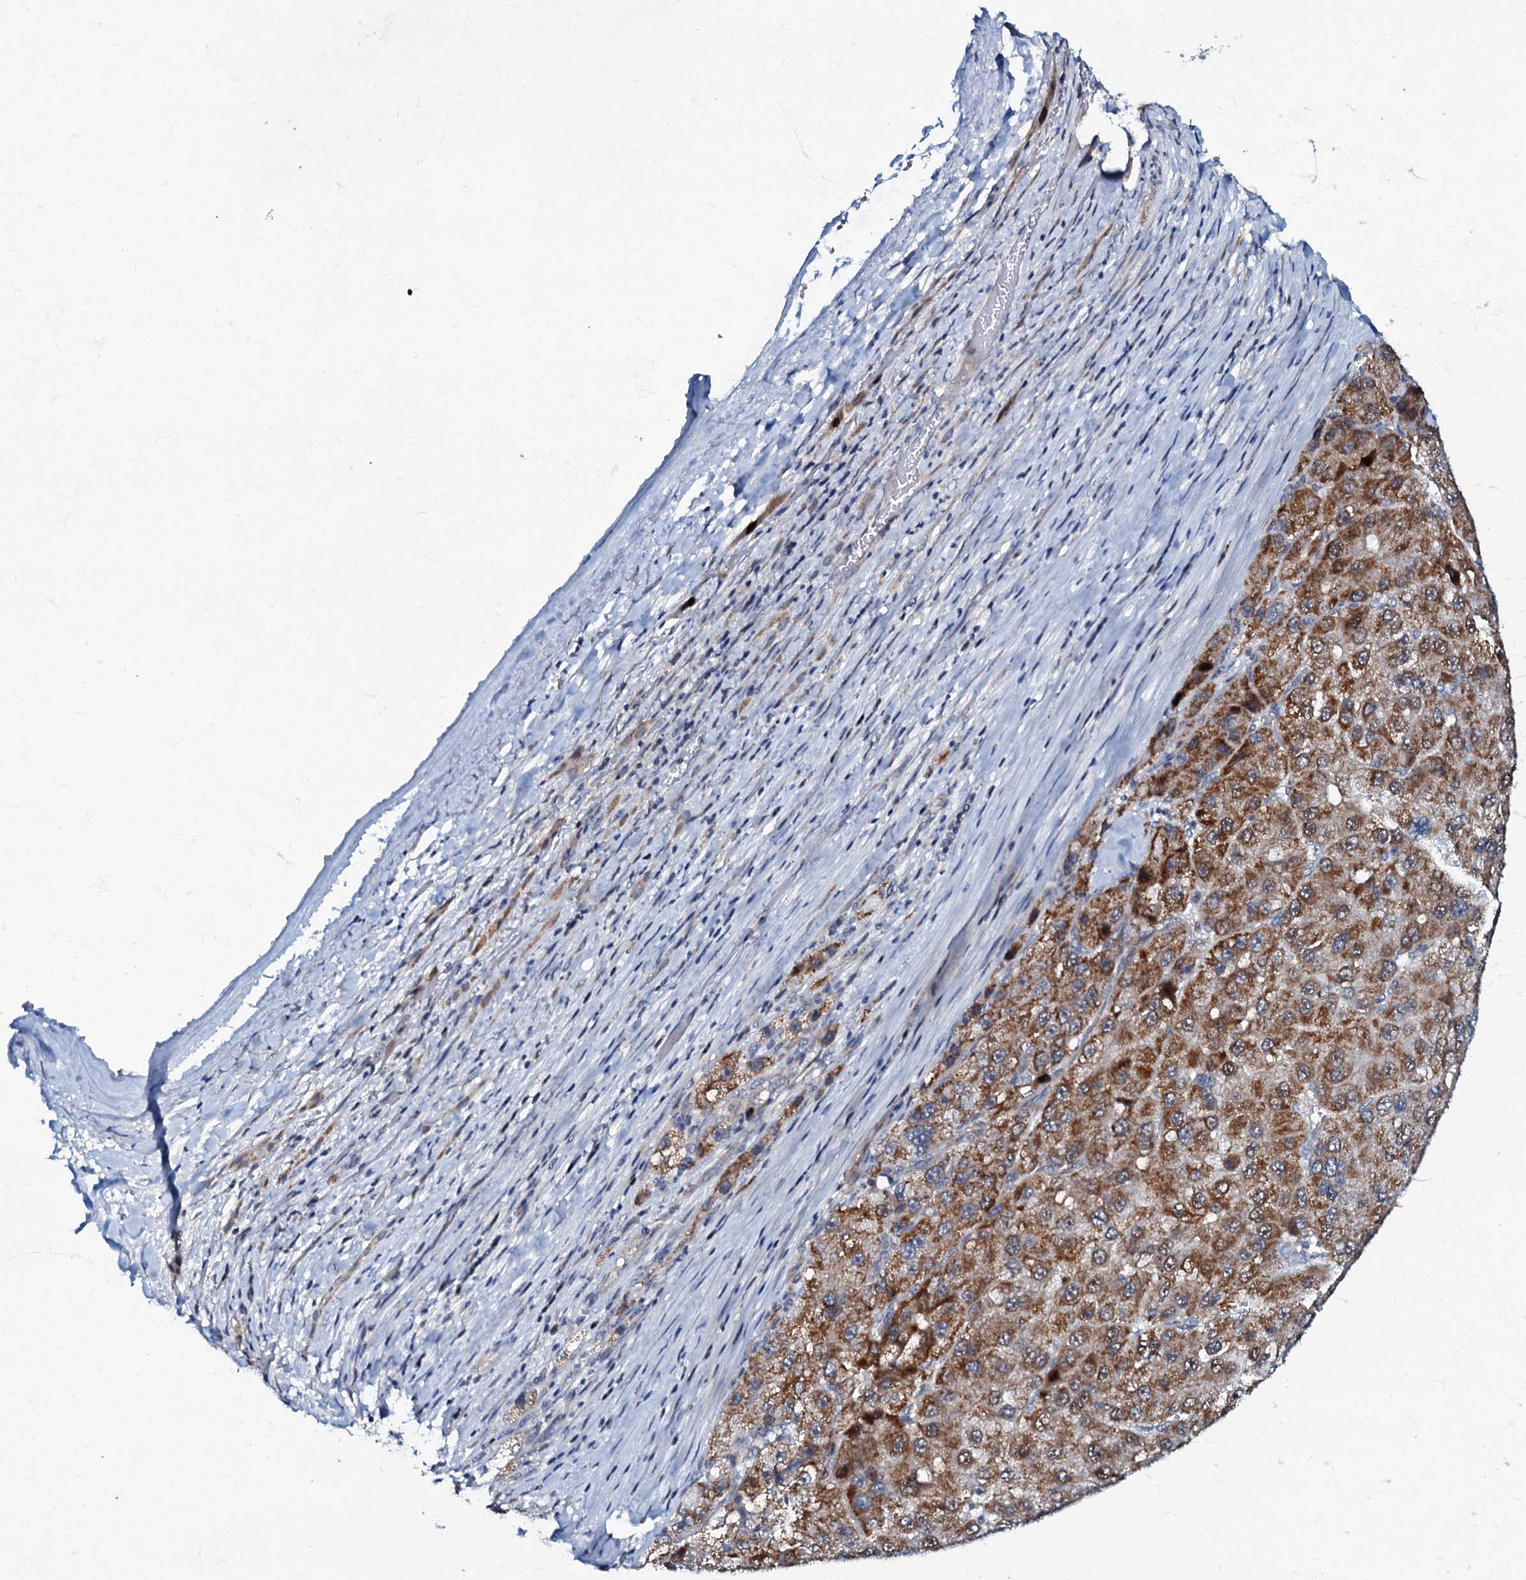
{"staining": {"intensity": "moderate", "quantity": ">75%", "location": "cytoplasmic/membranous"}, "tissue": "liver cancer", "cell_type": "Tumor cells", "image_type": "cancer", "snomed": [{"axis": "morphology", "description": "Carcinoma, Hepatocellular, NOS"}, {"axis": "topography", "description": "Liver"}], "caption": "About >75% of tumor cells in liver cancer demonstrate moderate cytoplasmic/membranous protein expression as visualized by brown immunohistochemical staining.", "gene": "MRPL51", "patient": {"sex": "female", "age": 73}}